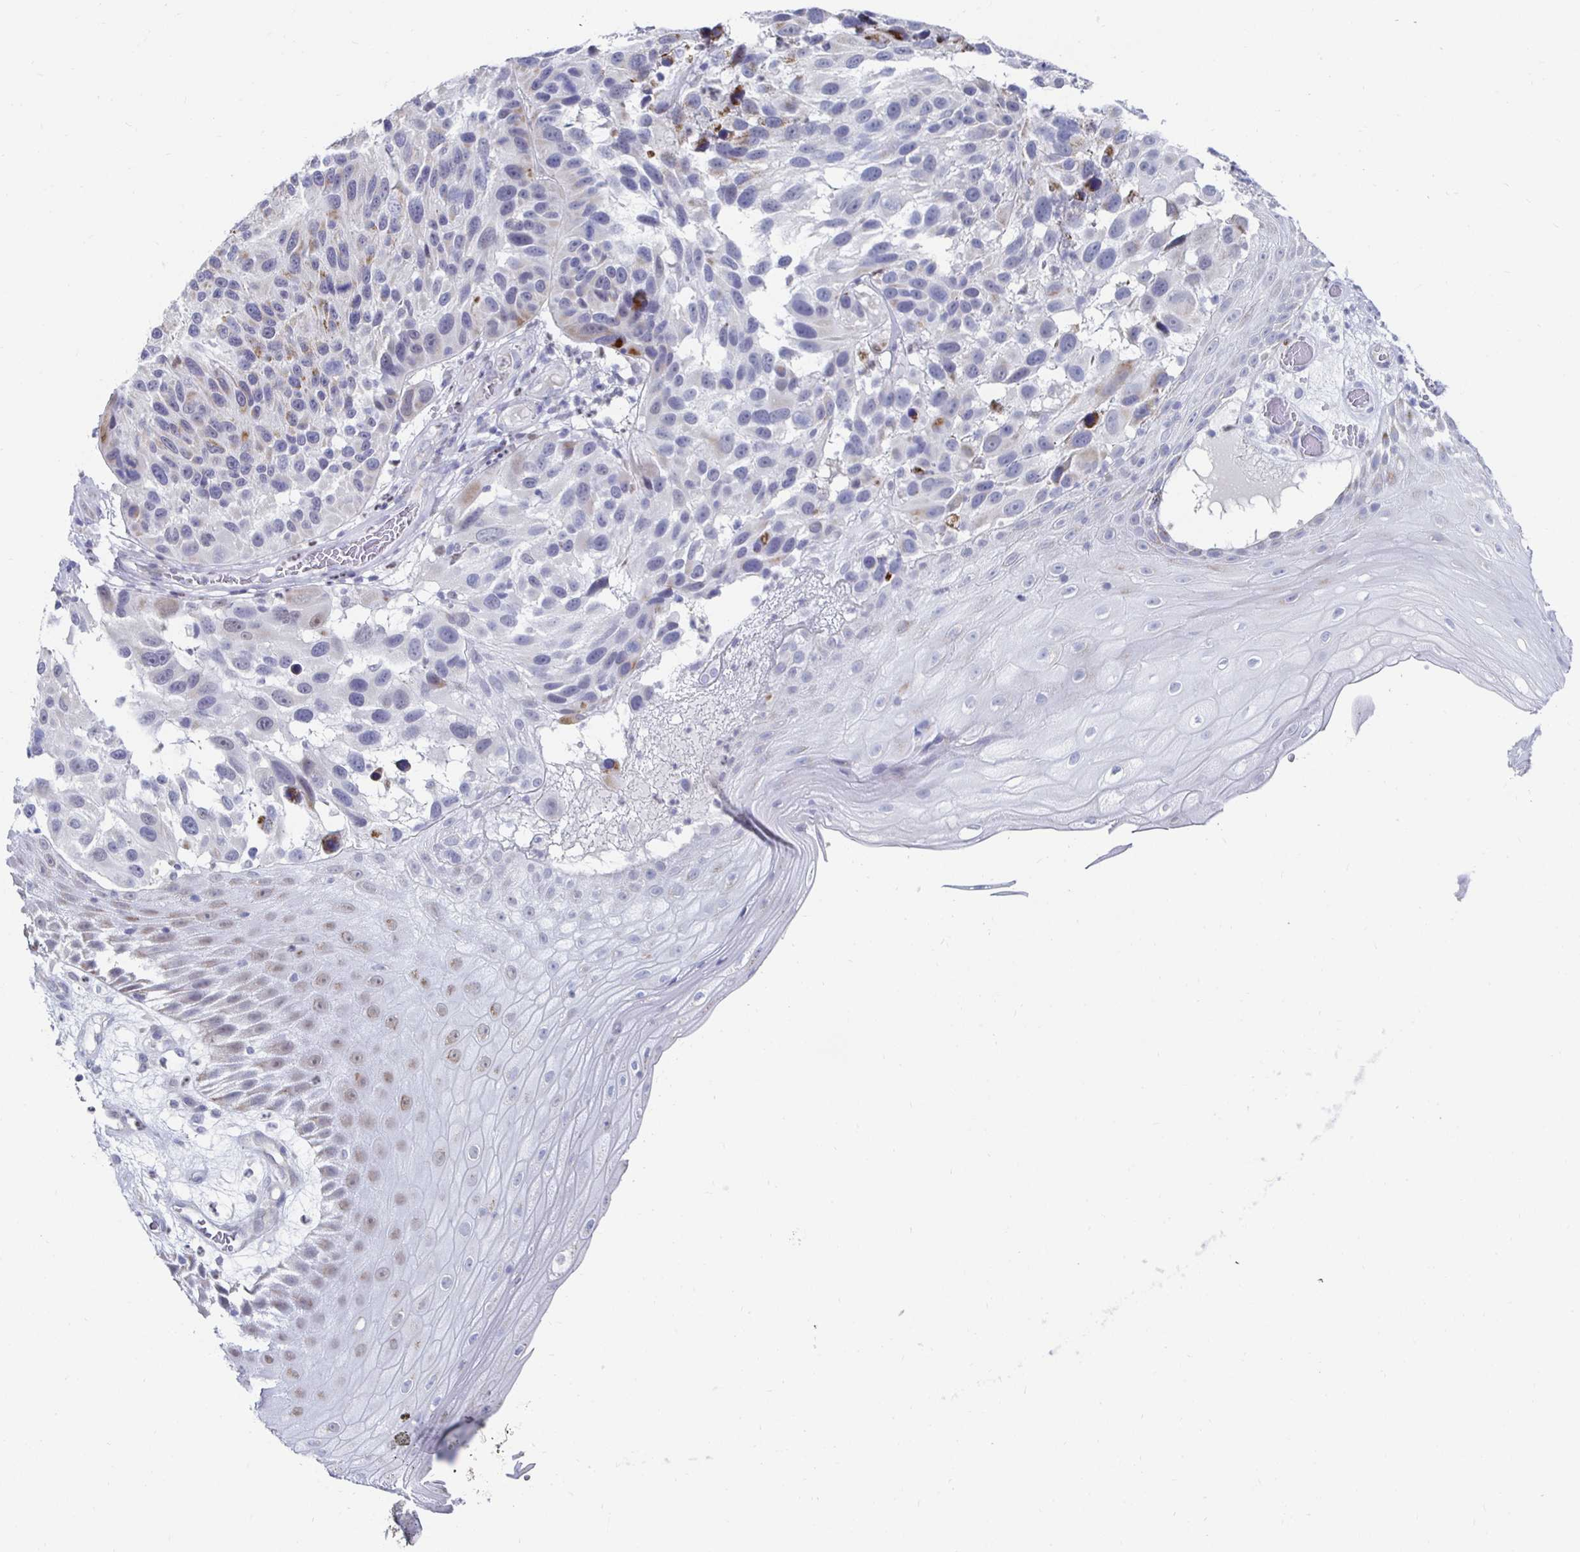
{"staining": {"intensity": "moderate", "quantity": "<25%", "location": "cytoplasmic/membranous"}, "tissue": "melanoma", "cell_type": "Tumor cells", "image_type": "cancer", "snomed": [{"axis": "morphology", "description": "Malignant melanoma, NOS"}, {"axis": "topography", "description": "Skin"}], "caption": "Malignant melanoma stained with a protein marker shows moderate staining in tumor cells.", "gene": "NOCT", "patient": {"sex": "male", "age": 53}}